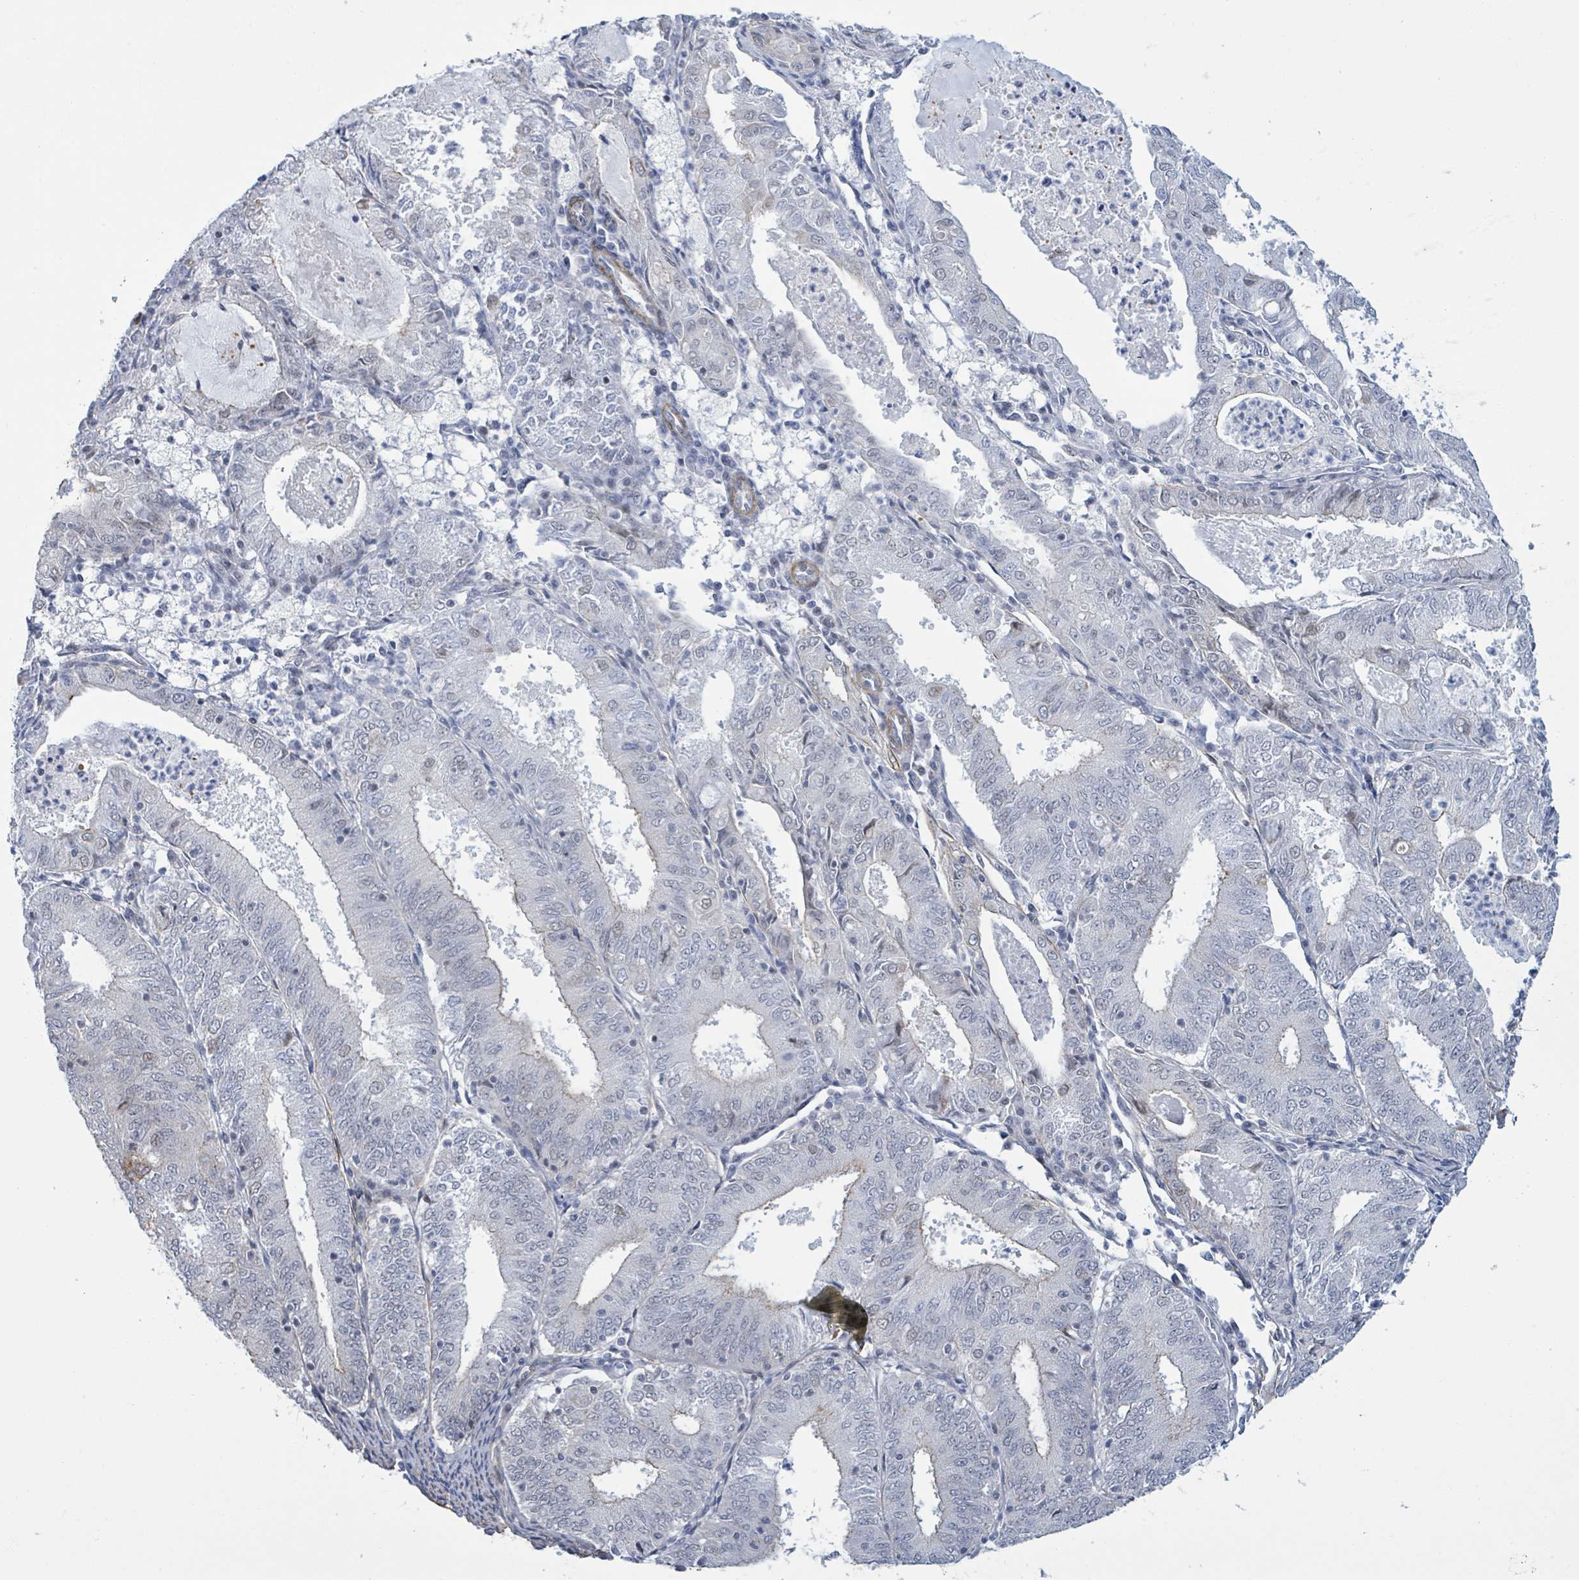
{"staining": {"intensity": "negative", "quantity": "none", "location": "none"}, "tissue": "endometrial cancer", "cell_type": "Tumor cells", "image_type": "cancer", "snomed": [{"axis": "morphology", "description": "Adenocarcinoma, NOS"}, {"axis": "topography", "description": "Endometrium"}], "caption": "A photomicrograph of endometrial adenocarcinoma stained for a protein reveals no brown staining in tumor cells.", "gene": "DMRTC1B", "patient": {"sex": "female", "age": 57}}